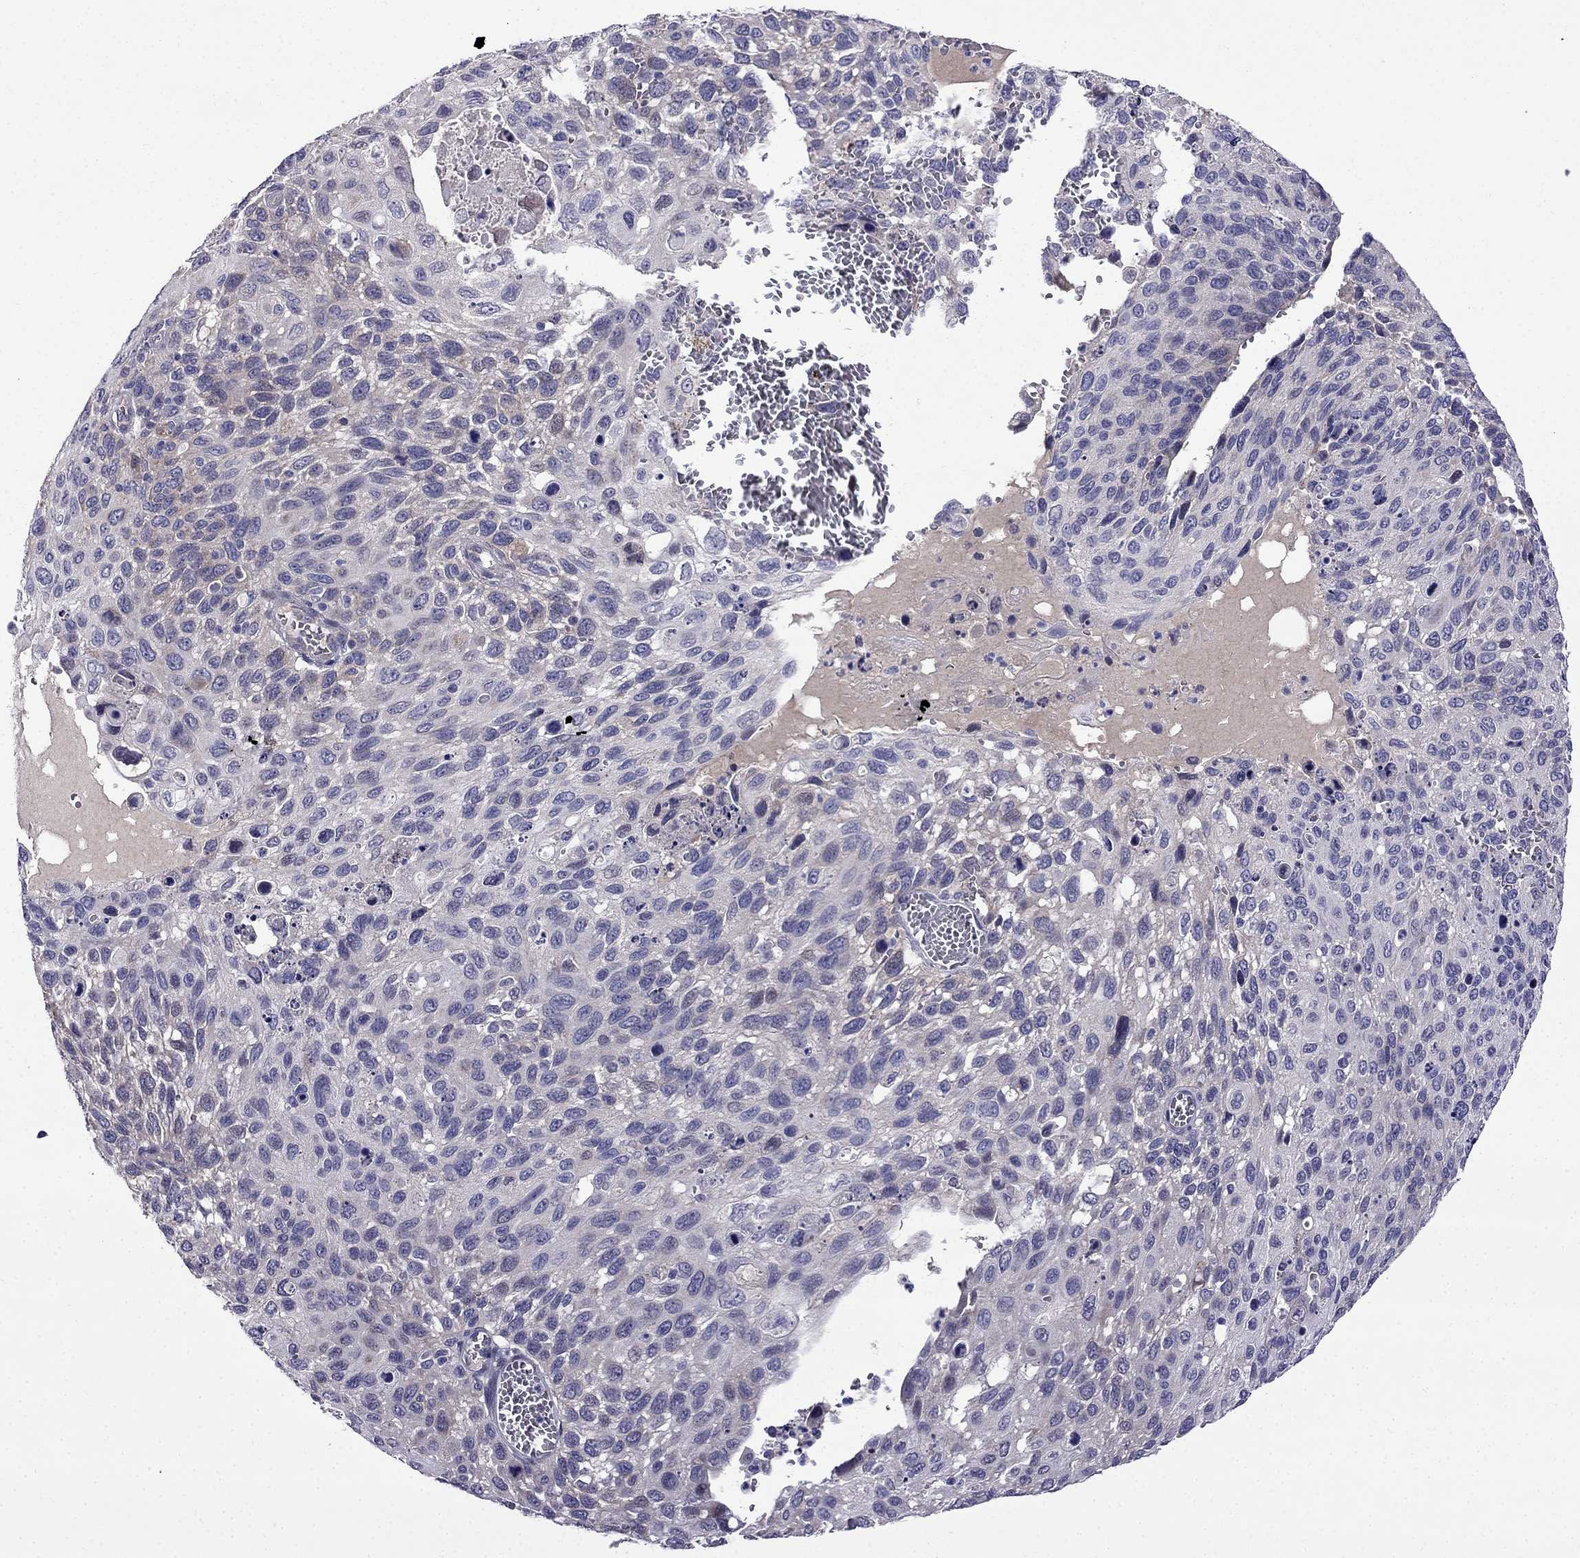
{"staining": {"intensity": "negative", "quantity": "none", "location": "none"}, "tissue": "cervical cancer", "cell_type": "Tumor cells", "image_type": "cancer", "snomed": [{"axis": "morphology", "description": "Squamous cell carcinoma, NOS"}, {"axis": "topography", "description": "Cervix"}], "caption": "Immunohistochemistry photomicrograph of human cervical cancer (squamous cell carcinoma) stained for a protein (brown), which shows no expression in tumor cells.", "gene": "PI16", "patient": {"sex": "female", "age": 70}}